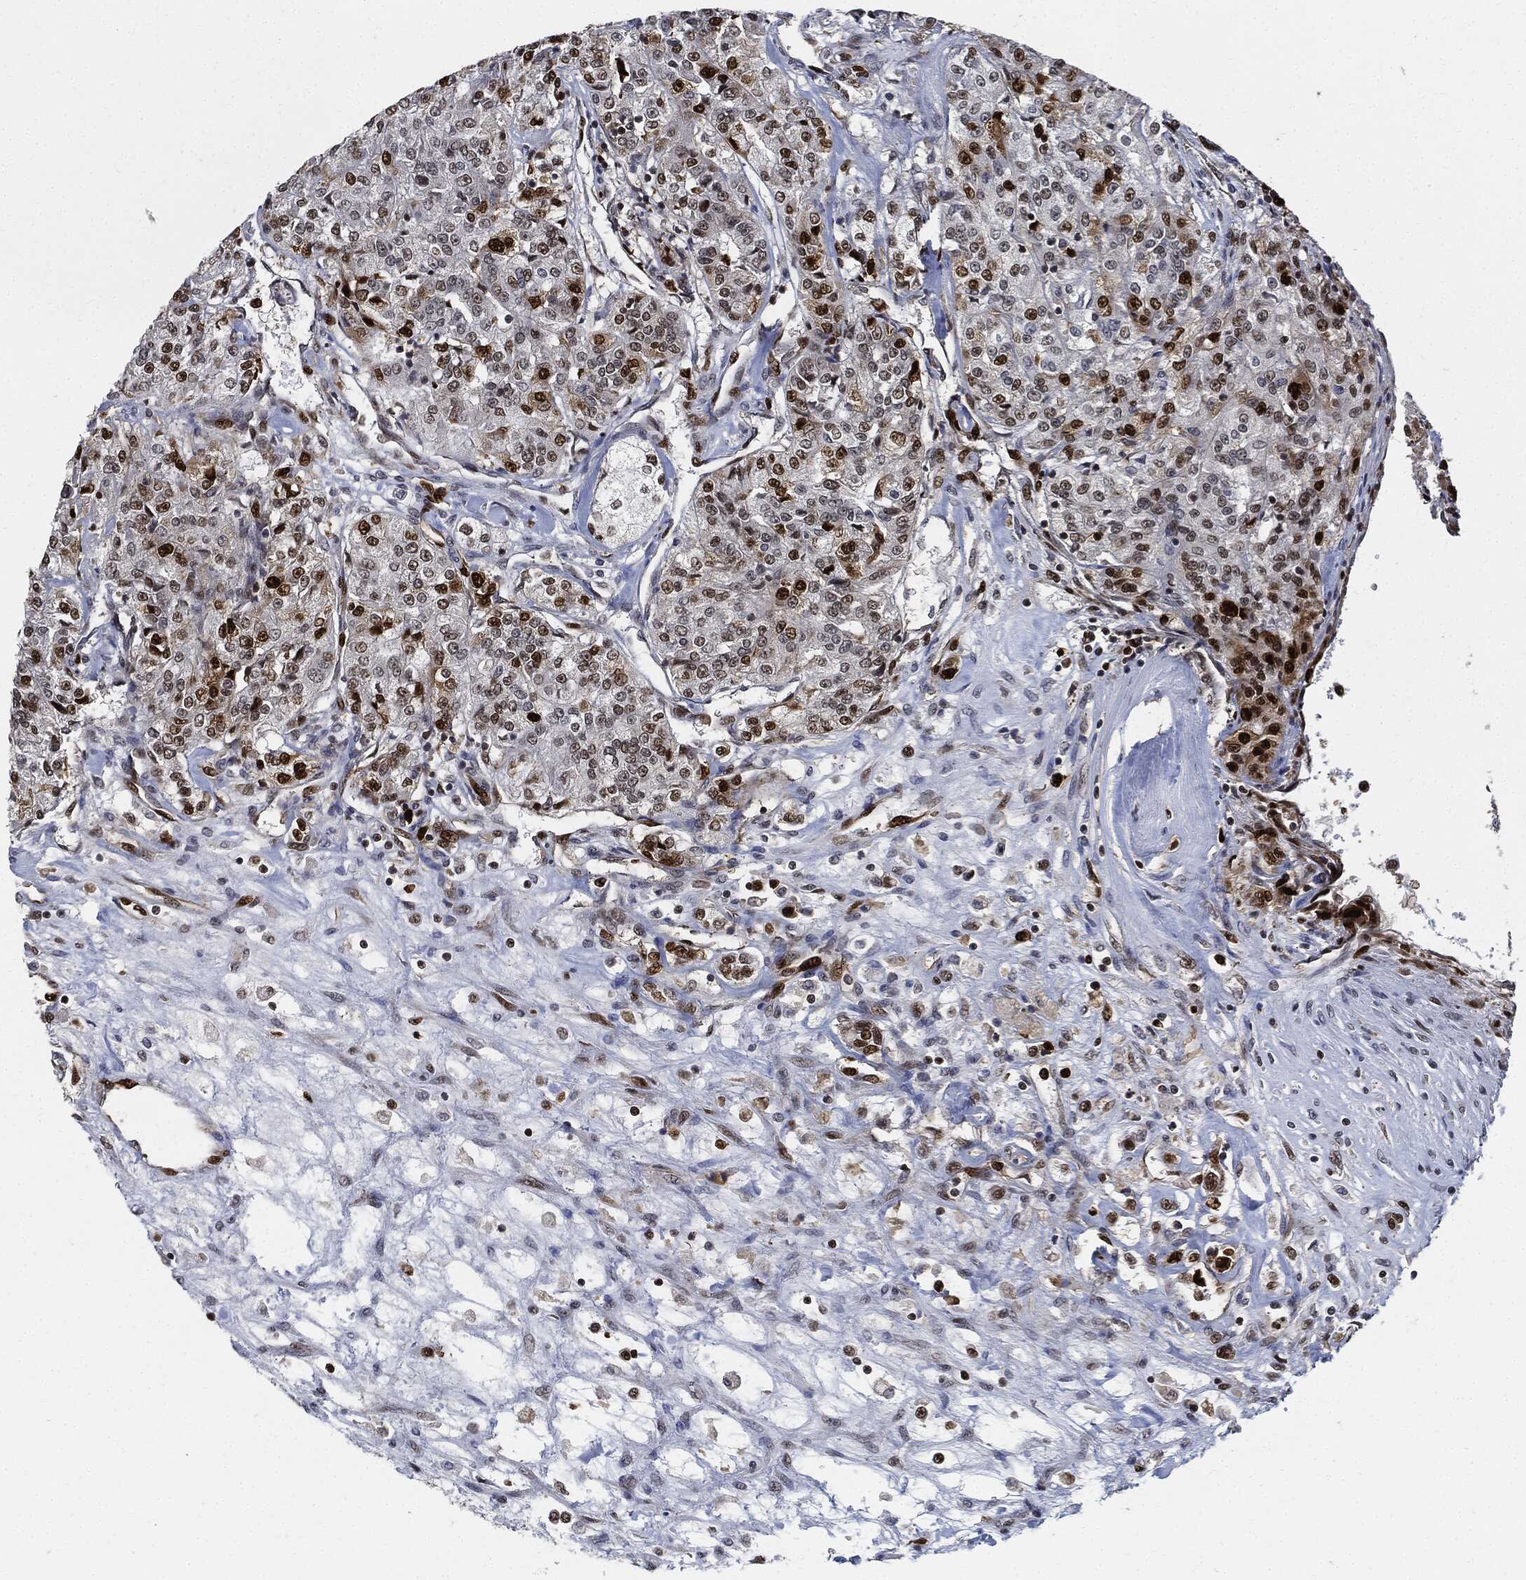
{"staining": {"intensity": "strong", "quantity": "<25%", "location": "nuclear"}, "tissue": "renal cancer", "cell_type": "Tumor cells", "image_type": "cancer", "snomed": [{"axis": "morphology", "description": "Adenocarcinoma, NOS"}, {"axis": "topography", "description": "Kidney"}], "caption": "Protein expression by immunohistochemistry demonstrates strong nuclear expression in approximately <25% of tumor cells in renal cancer.", "gene": "PCNA", "patient": {"sex": "female", "age": 63}}